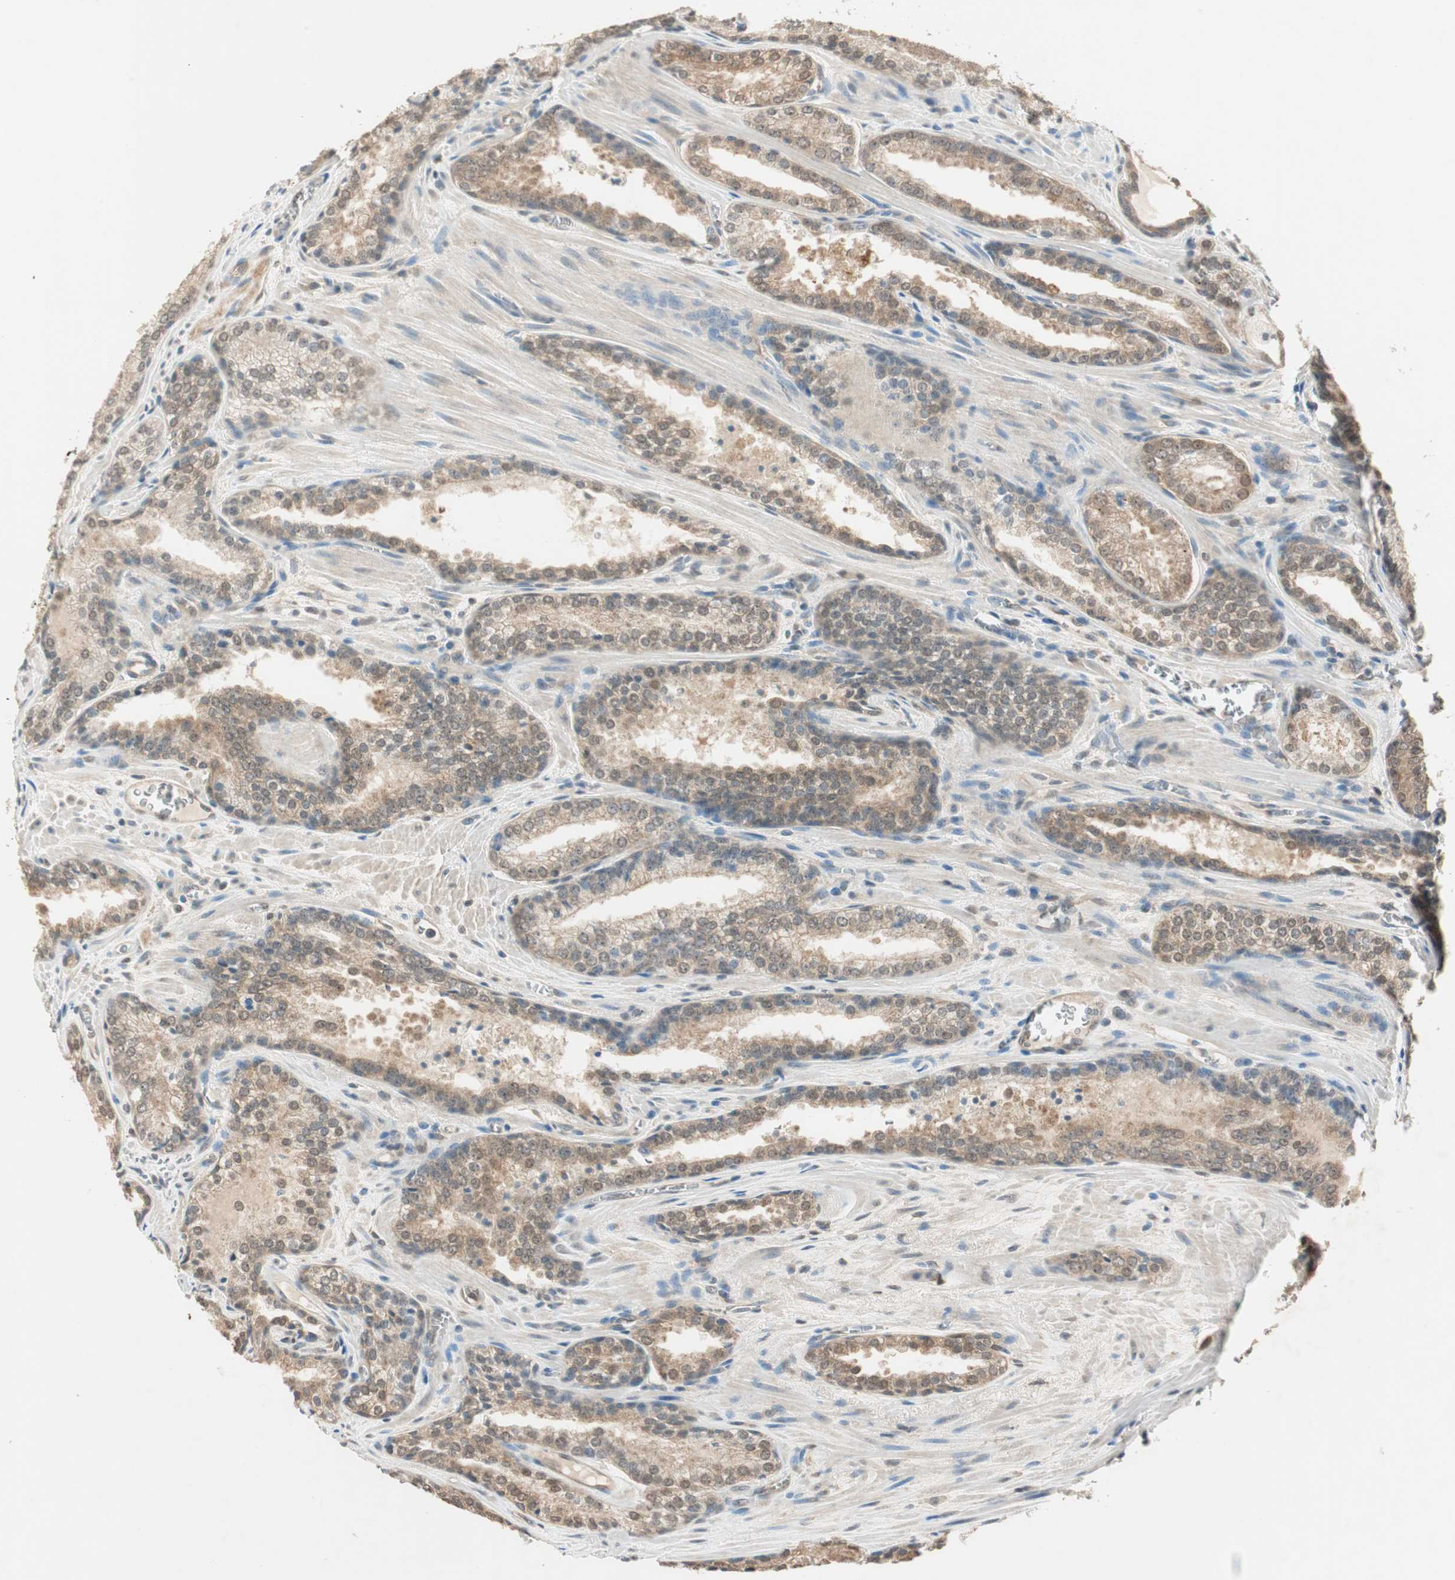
{"staining": {"intensity": "weak", "quantity": ">75%", "location": "cytoplasmic/membranous"}, "tissue": "prostate cancer", "cell_type": "Tumor cells", "image_type": "cancer", "snomed": [{"axis": "morphology", "description": "Adenocarcinoma, Low grade"}, {"axis": "topography", "description": "Prostate"}], "caption": "Protein analysis of low-grade adenocarcinoma (prostate) tissue shows weak cytoplasmic/membranous positivity in about >75% of tumor cells.", "gene": "USP5", "patient": {"sex": "male", "age": 60}}